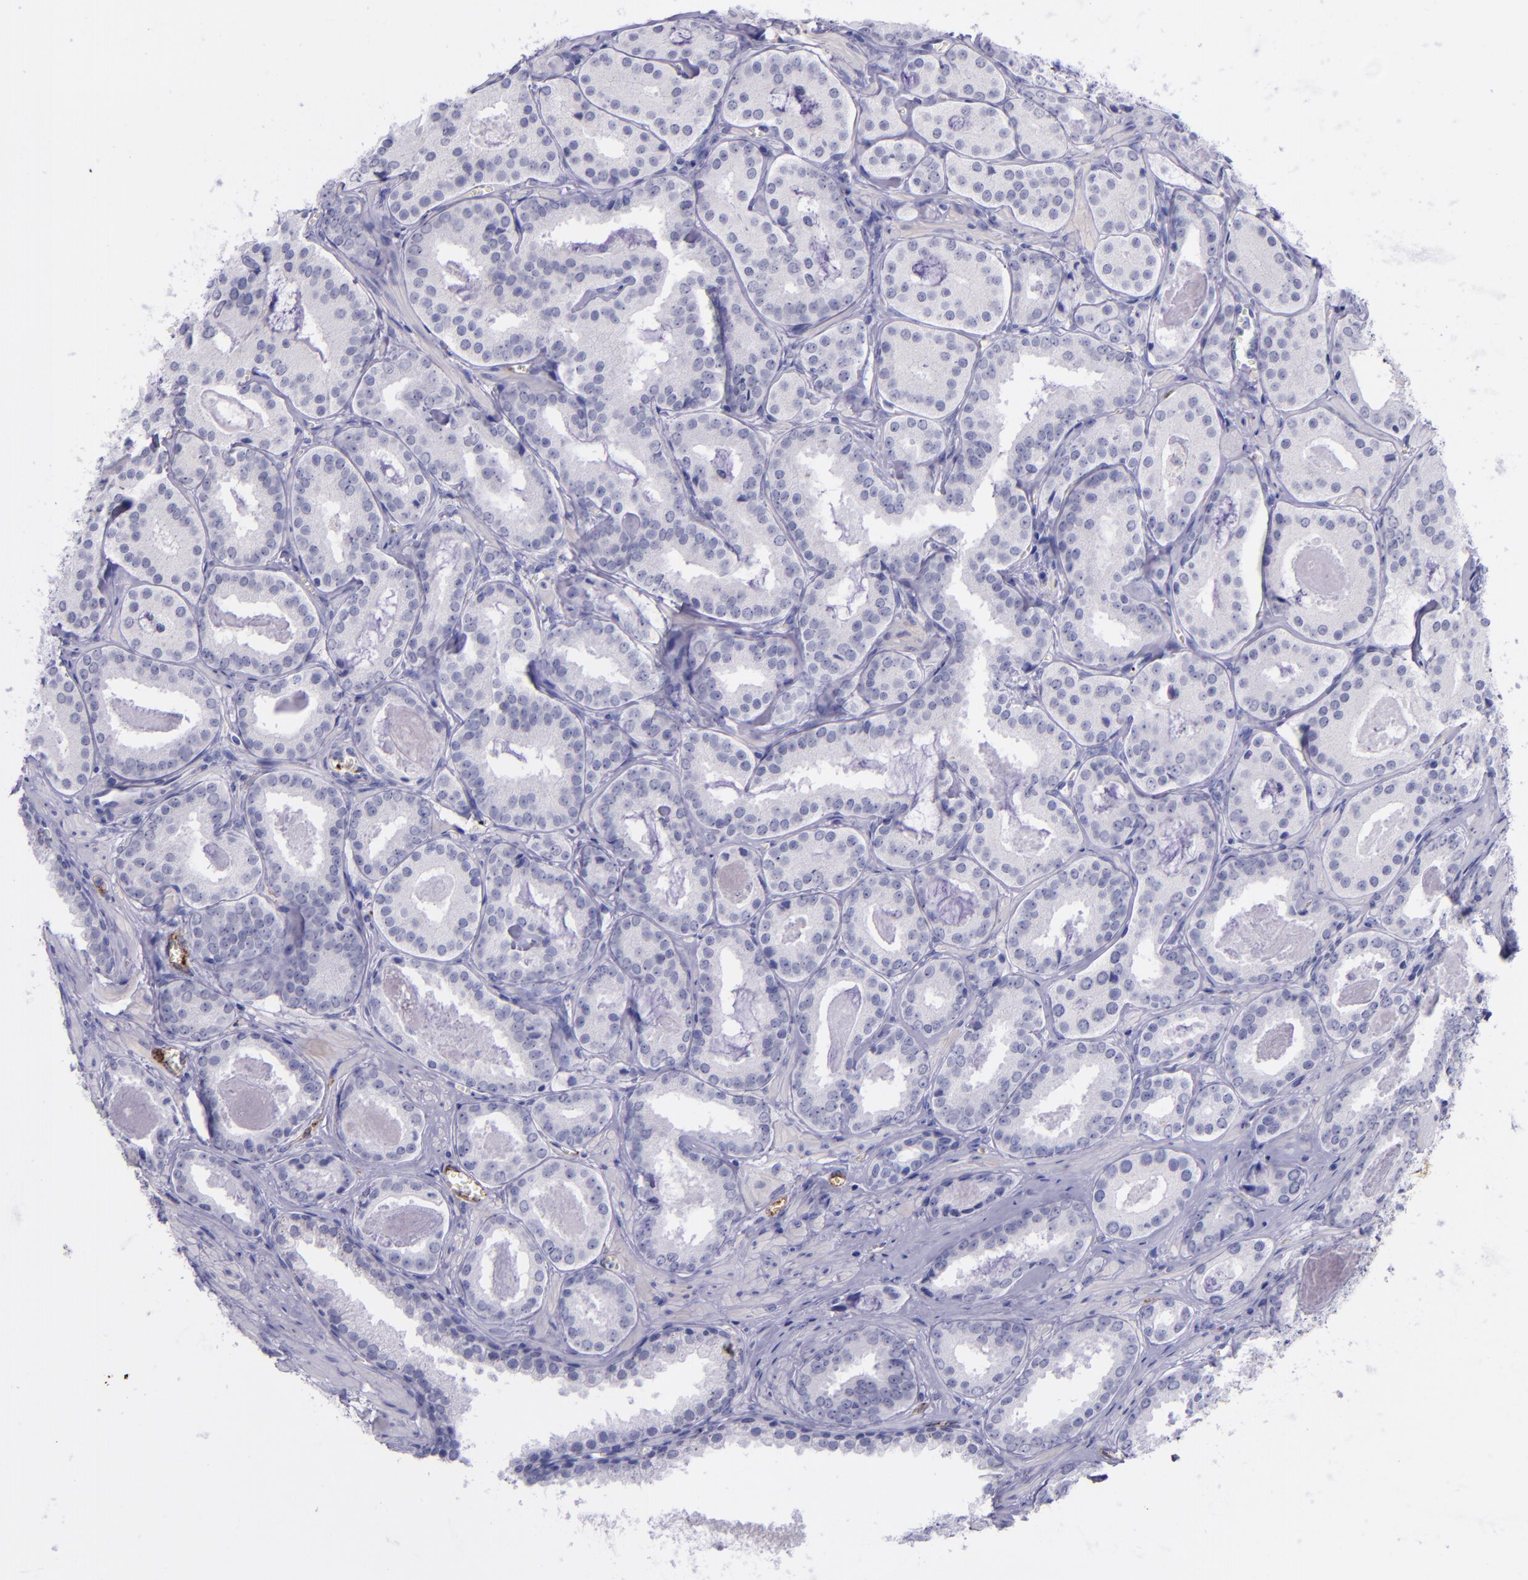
{"staining": {"intensity": "negative", "quantity": "none", "location": "none"}, "tissue": "prostate cancer", "cell_type": "Tumor cells", "image_type": "cancer", "snomed": [{"axis": "morphology", "description": "Adenocarcinoma, Medium grade"}, {"axis": "topography", "description": "Prostate"}], "caption": "A histopathology image of prostate cancer stained for a protein demonstrates no brown staining in tumor cells. (DAB immunohistochemistry, high magnification).", "gene": "SELE", "patient": {"sex": "male", "age": 64}}